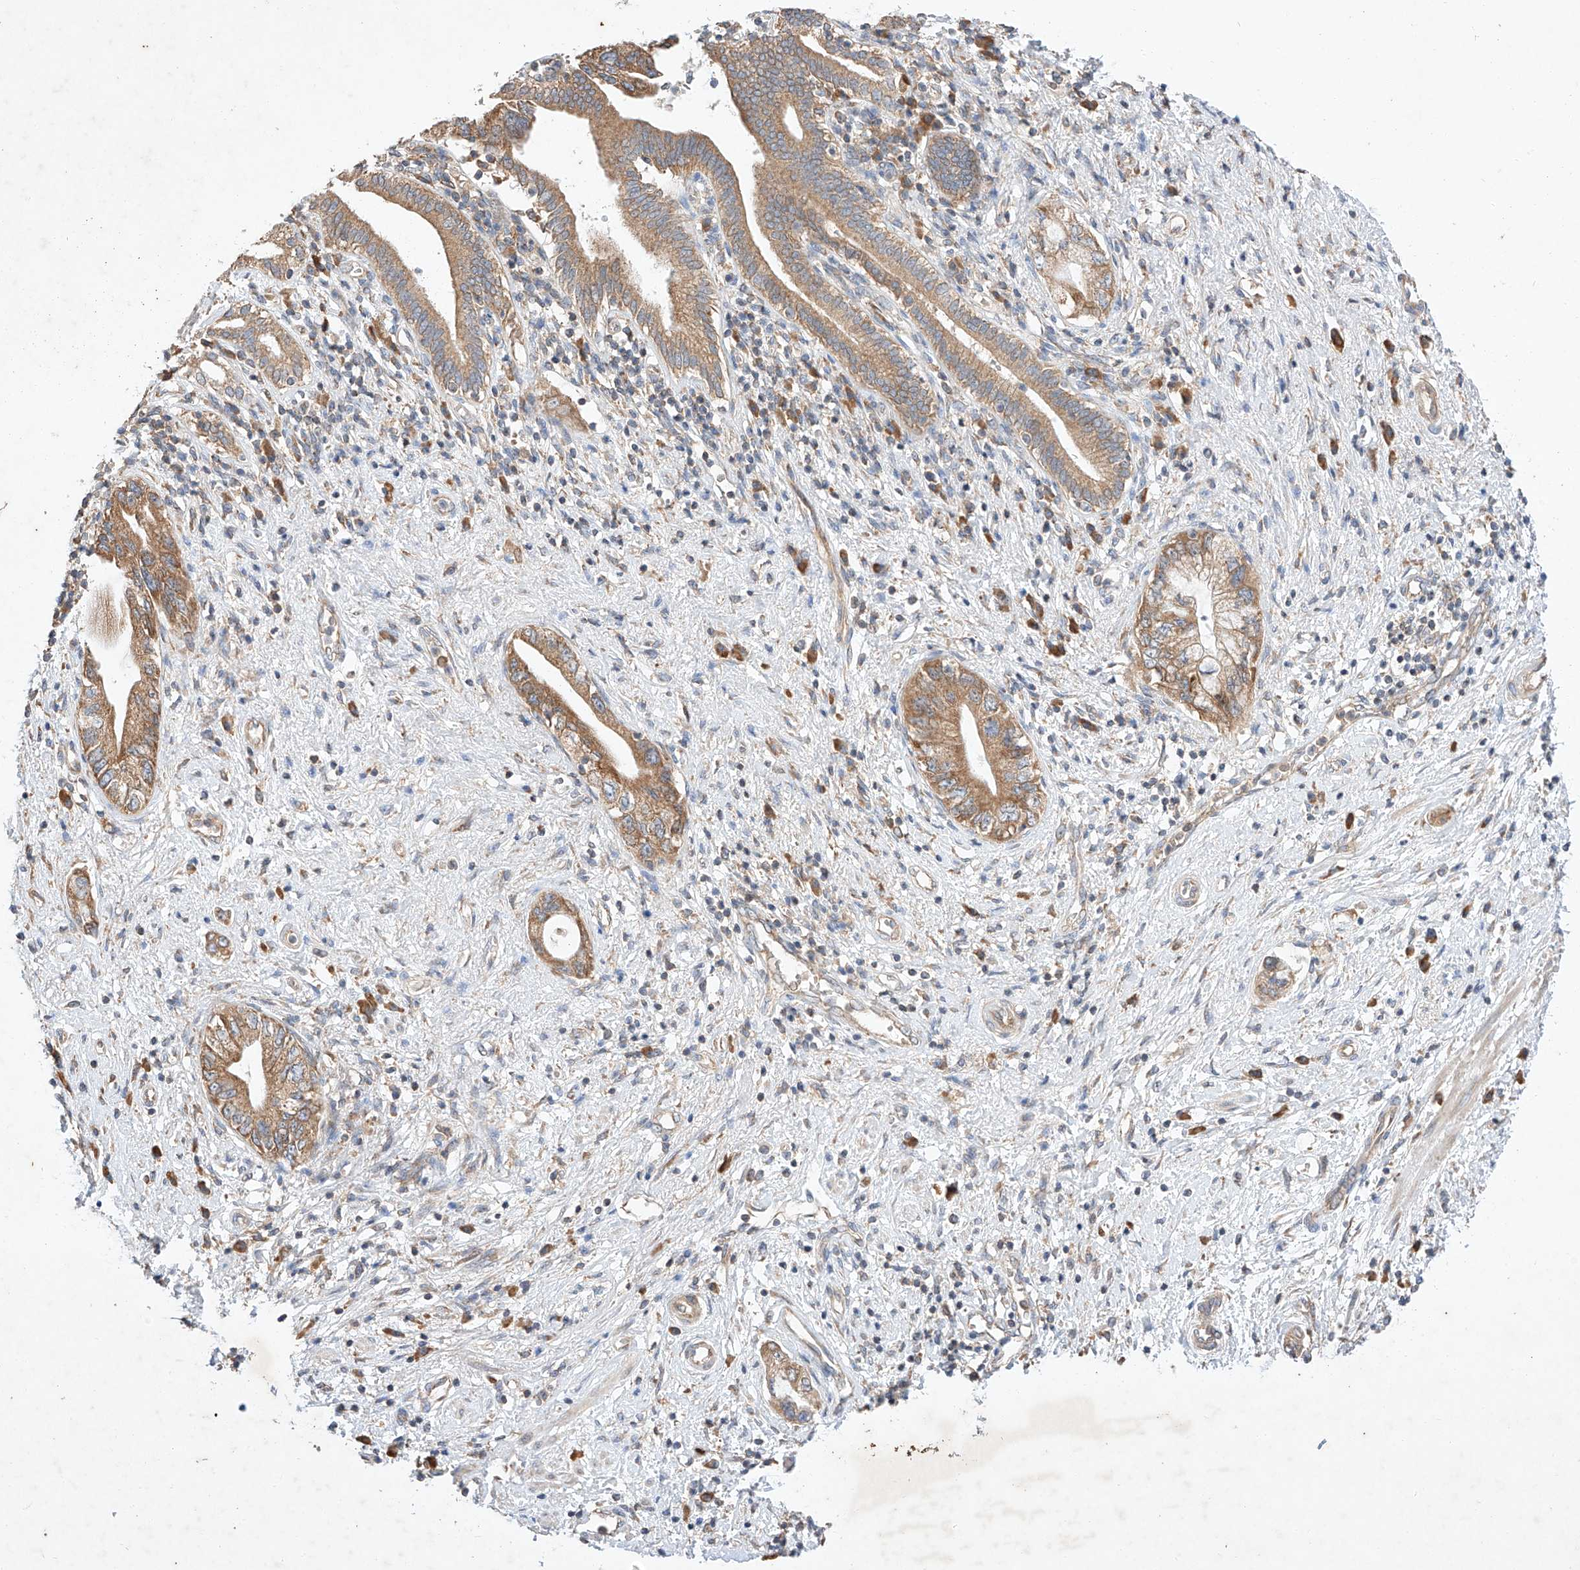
{"staining": {"intensity": "moderate", "quantity": ">75%", "location": "cytoplasmic/membranous"}, "tissue": "pancreatic cancer", "cell_type": "Tumor cells", "image_type": "cancer", "snomed": [{"axis": "morphology", "description": "Adenocarcinoma, NOS"}, {"axis": "topography", "description": "Pancreas"}], "caption": "Pancreatic cancer (adenocarcinoma) stained for a protein shows moderate cytoplasmic/membranous positivity in tumor cells. The staining was performed using DAB, with brown indicating positive protein expression. Nuclei are stained blue with hematoxylin.", "gene": "C6orf118", "patient": {"sex": "female", "age": 73}}